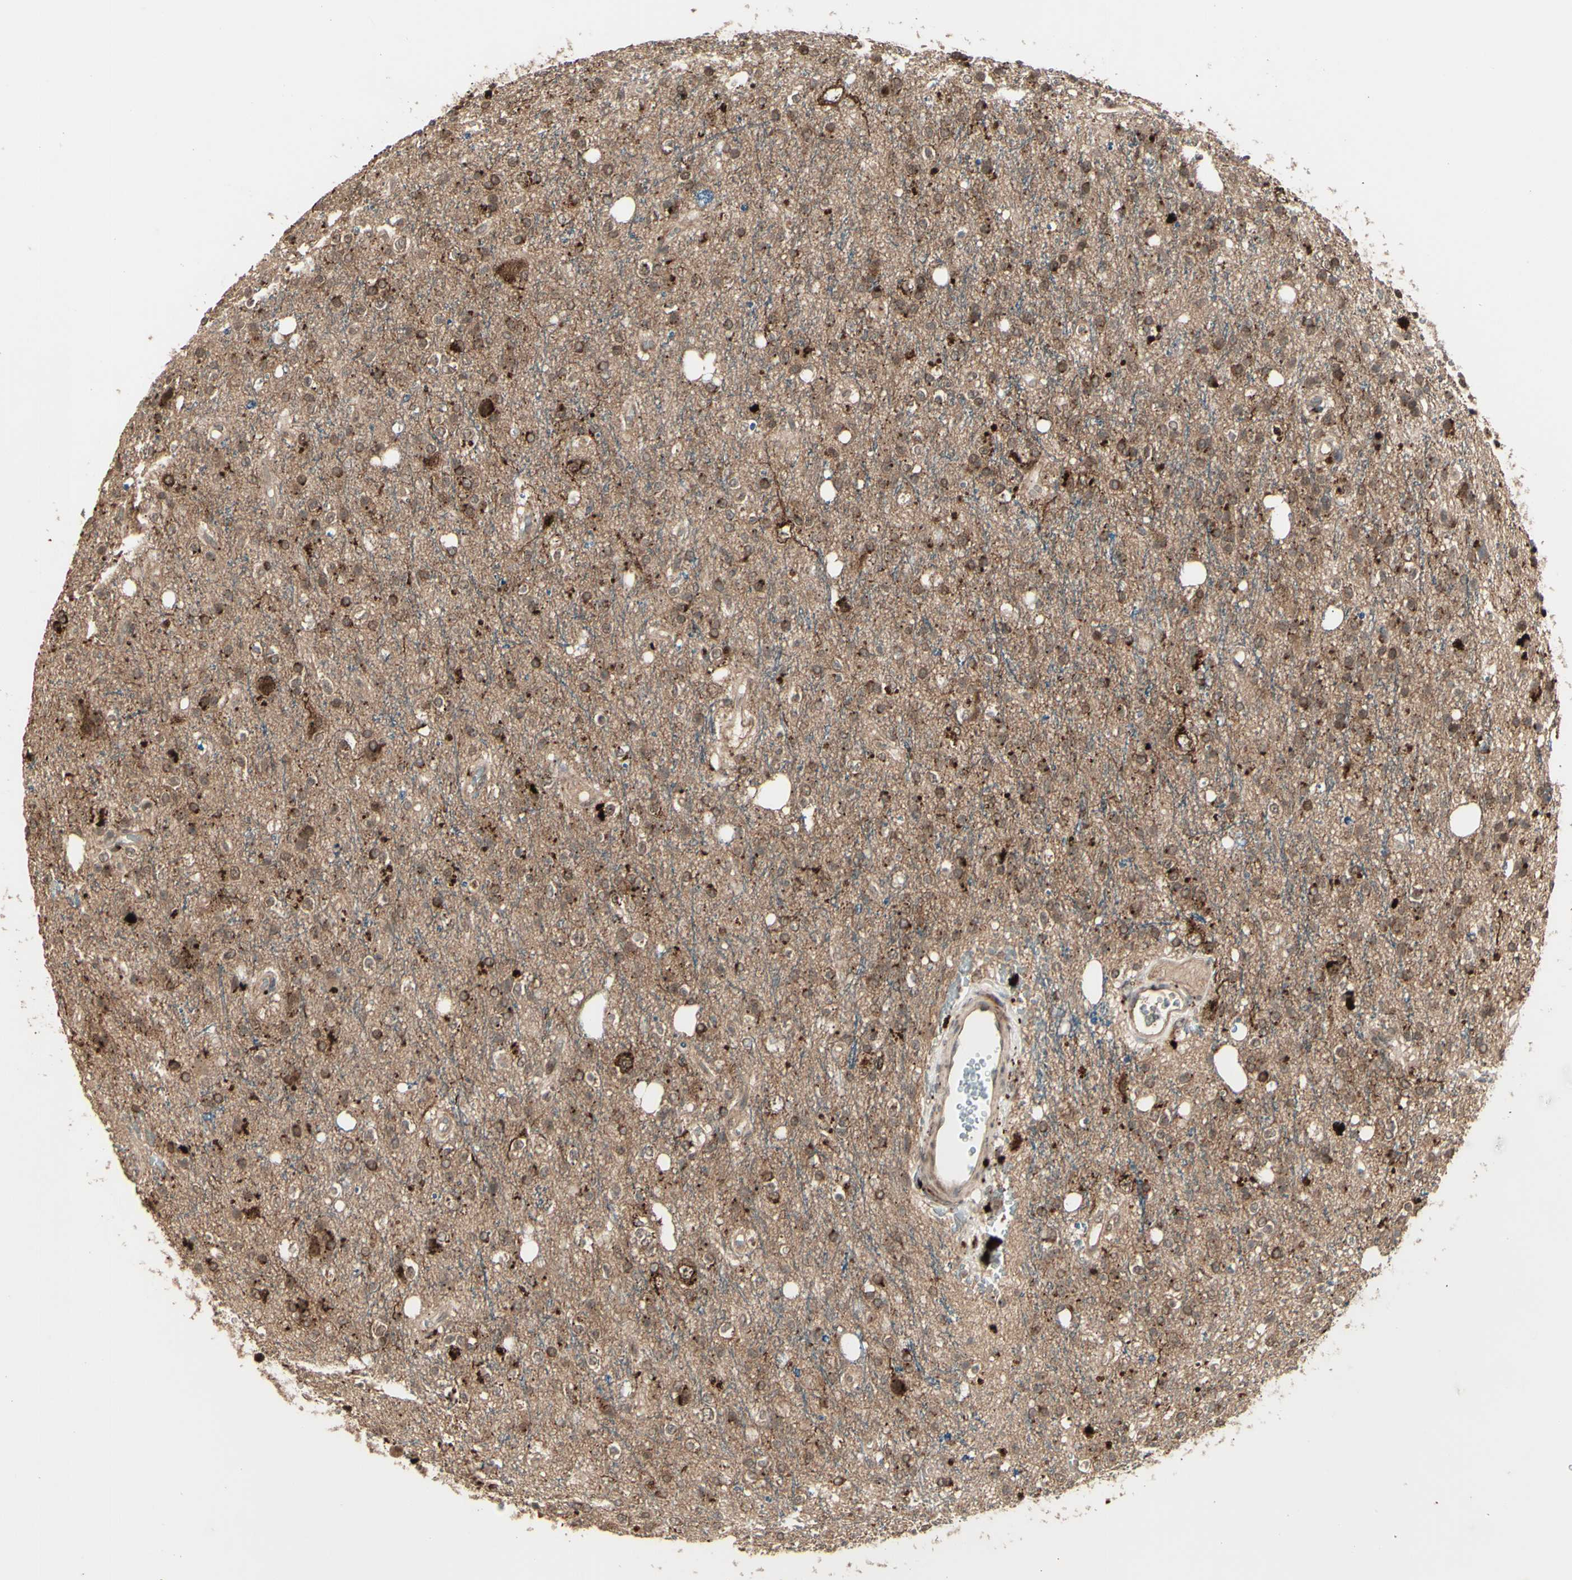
{"staining": {"intensity": "moderate", "quantity": ">75%", "location": "cytoplasmic/membranous,nuclear"}, "tissue": "glioma", "cell_type": "Tumor cells", "image_type": "cancer", "snomed": [{"axis": "morphology", "description": "Glioma, malignant, High grade"}, {"axis": "topography", "description": "Brain"}], "caption": "Immunohistochemical staining of human glioma exhibits medium levels of moderate cytoplasmic/membranous and nuclear staining in about >75% of tumor cells. (IHC, brightfield microscopy, high magnification).", "gene": "MLF2", "patient": {"sex": "male", "age": 47}}